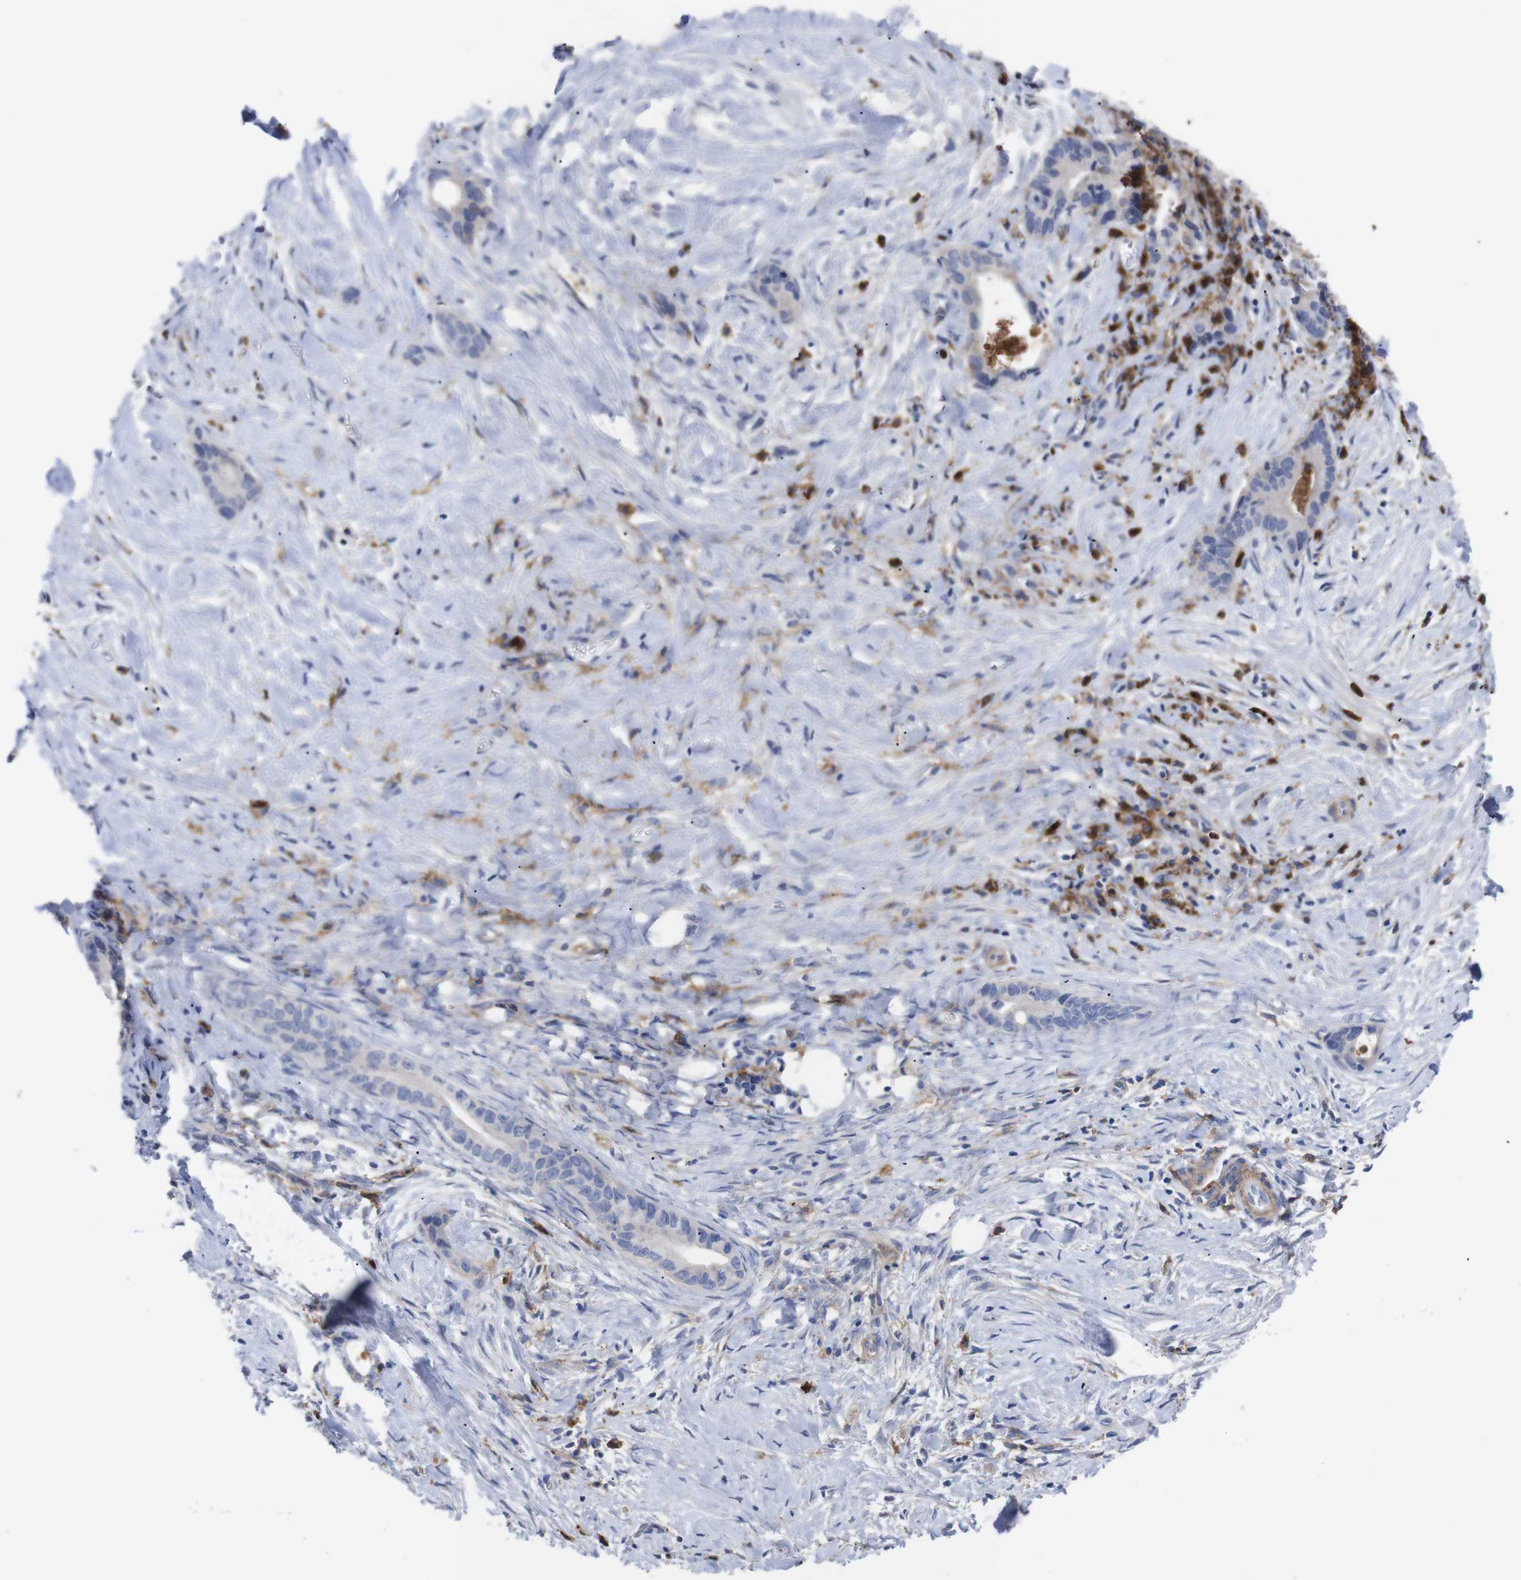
{"staining": {"intensity": "negative", "quantity": "none", "location": "none"}, "tissue": "liver cancer", "cell_type": "Tumor cells", "image_type": "cancer", "snomed": [{"axis": "morphology", "description": "Cholangiocarcinoma"}, {"axis": "topography", "description": "Liver"}], "caption": "The immunohistochemistry photomicrograph has no significant positivity in tumor cells of liver cancer tissue.", "gene": "C5AR1", "patient": {"sex": "female", "age": 55}}